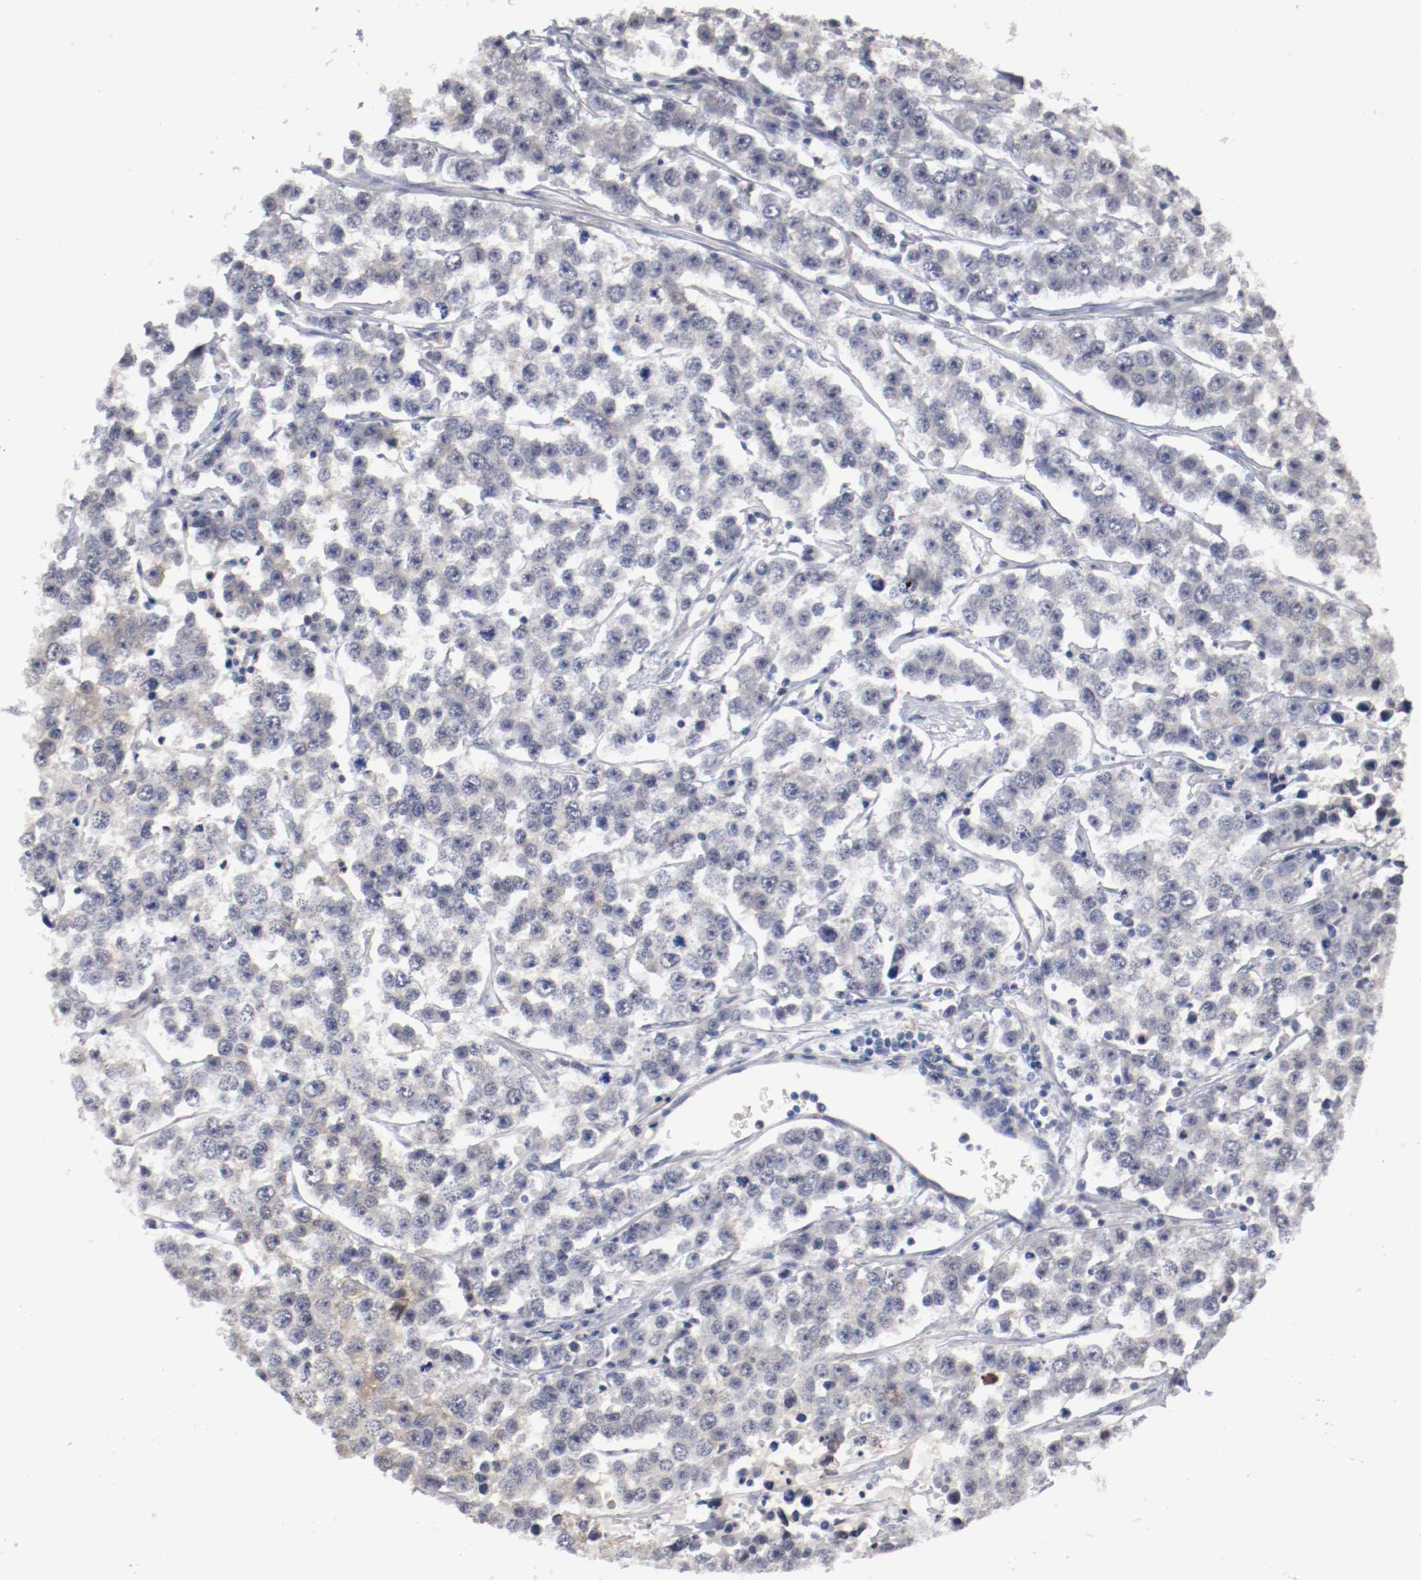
{"staining": {"intensity": "negative", "quantity": "none", "location": "none"}, "tissue": "testis cancer", "cell_type": "Tumor cells", "image_type": "cancer", "snomed": [{"axis": "morphology", "description": "Seminoma, NOS"}, {"axis": "morphology", "description": "Carcinoma, Embryonal, NOS"}, {"axis": "topography", "description": "Testis"}], "caption": "Immunohistochemistry (IHC) of human seminoma (testis) exhibits no positivity in tumor cells.", "gene": "RBM23", "patient": {"sex": "male", "age": 52}}